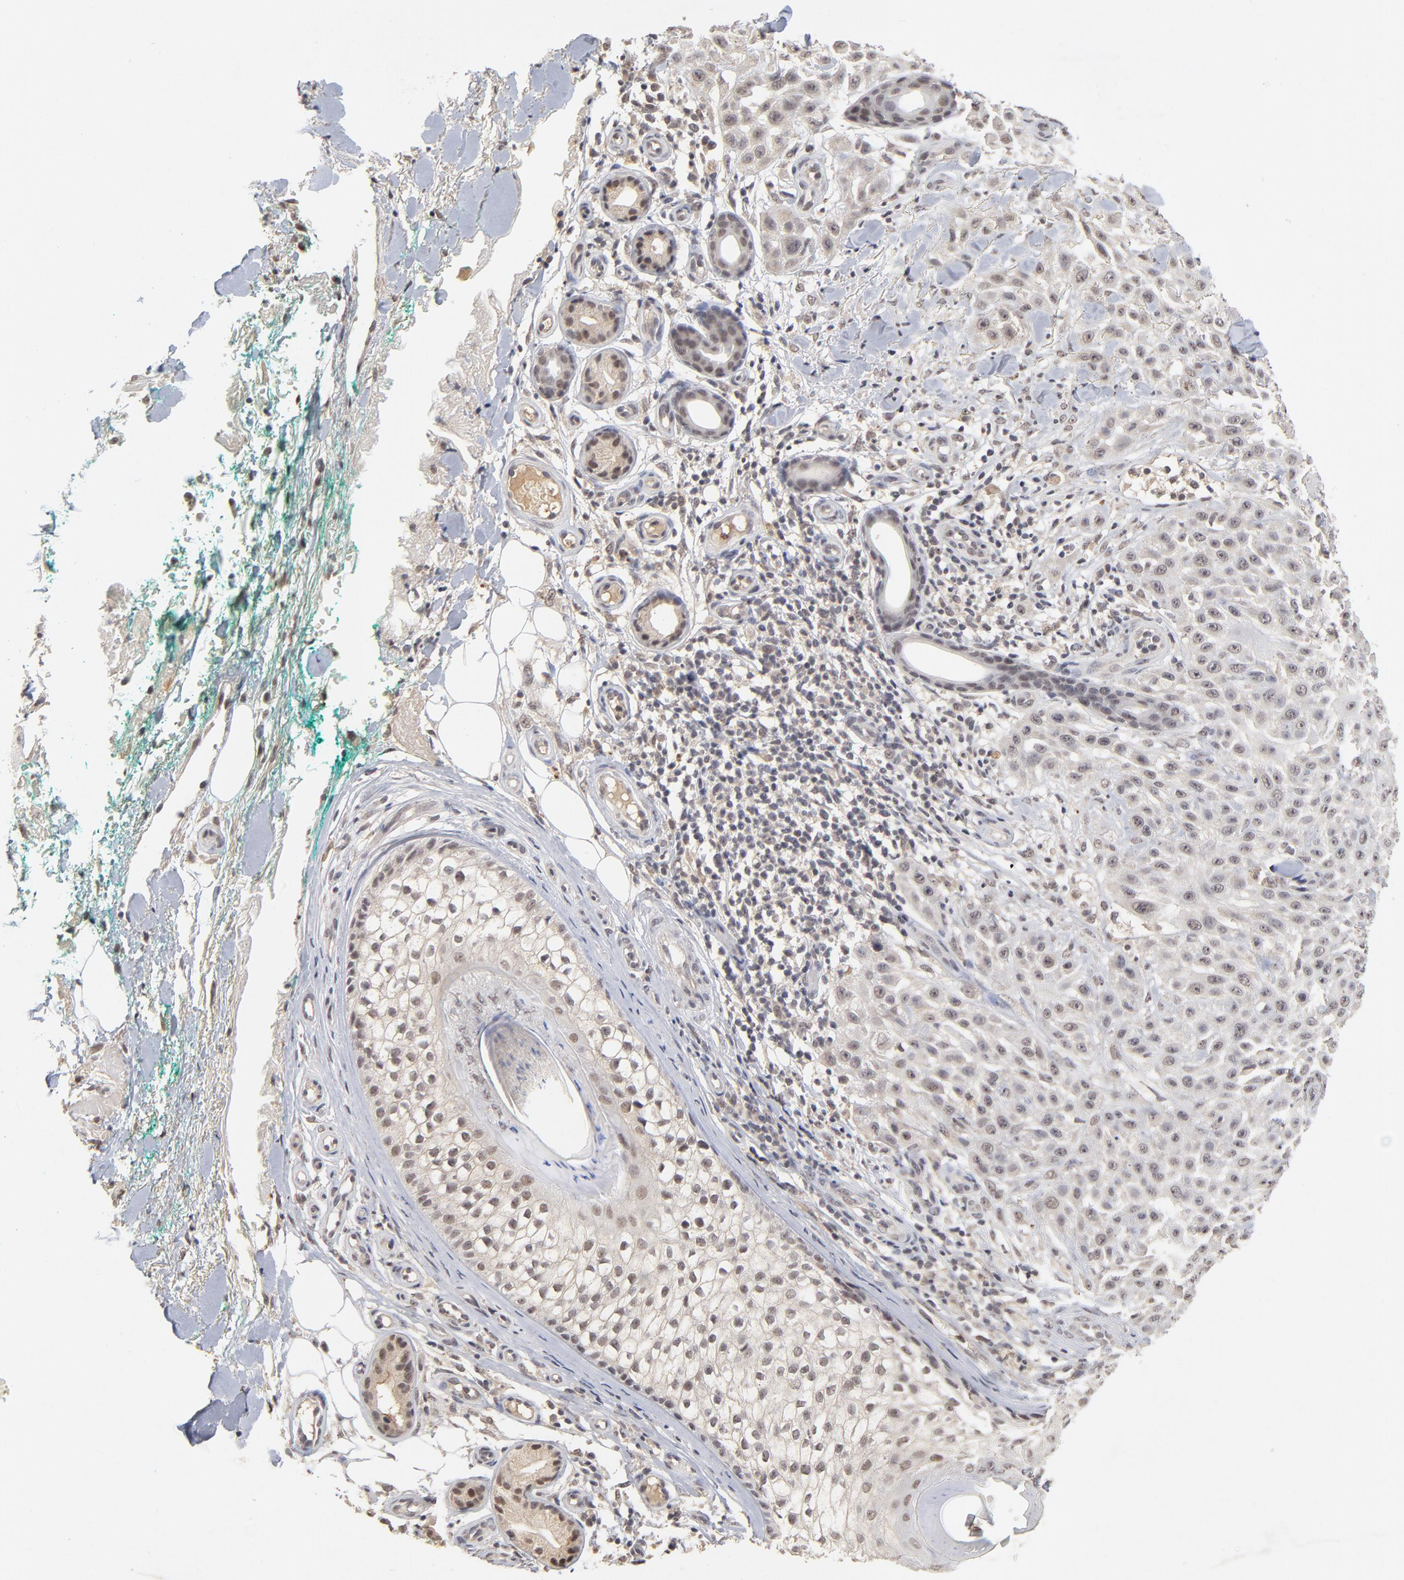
{"staining": {"intensity": "weak", "quantity": "25%-75%", "location": "cytoplasmic/membranous"}, "tissue": "skin cancer", "cell_type": "Tumor cells", "image_type": "cancer", "snomed": [{"axis": "morphology", "description": "Squamous cell carcinoma, NOS"}, {"axis": "topography", "description": "Skin"}], "caption": "Skin squamous cell carcinoma was stained to show a protein in brown. There is low levels of weak cytoplasmic/membranous staining in about 25%-75% of tumor cells. (DAB IHC, brown staining for protein, blue staining for nuclei).", "gene": "WSB1", "patient": {"sex": "female", "age": 42}}